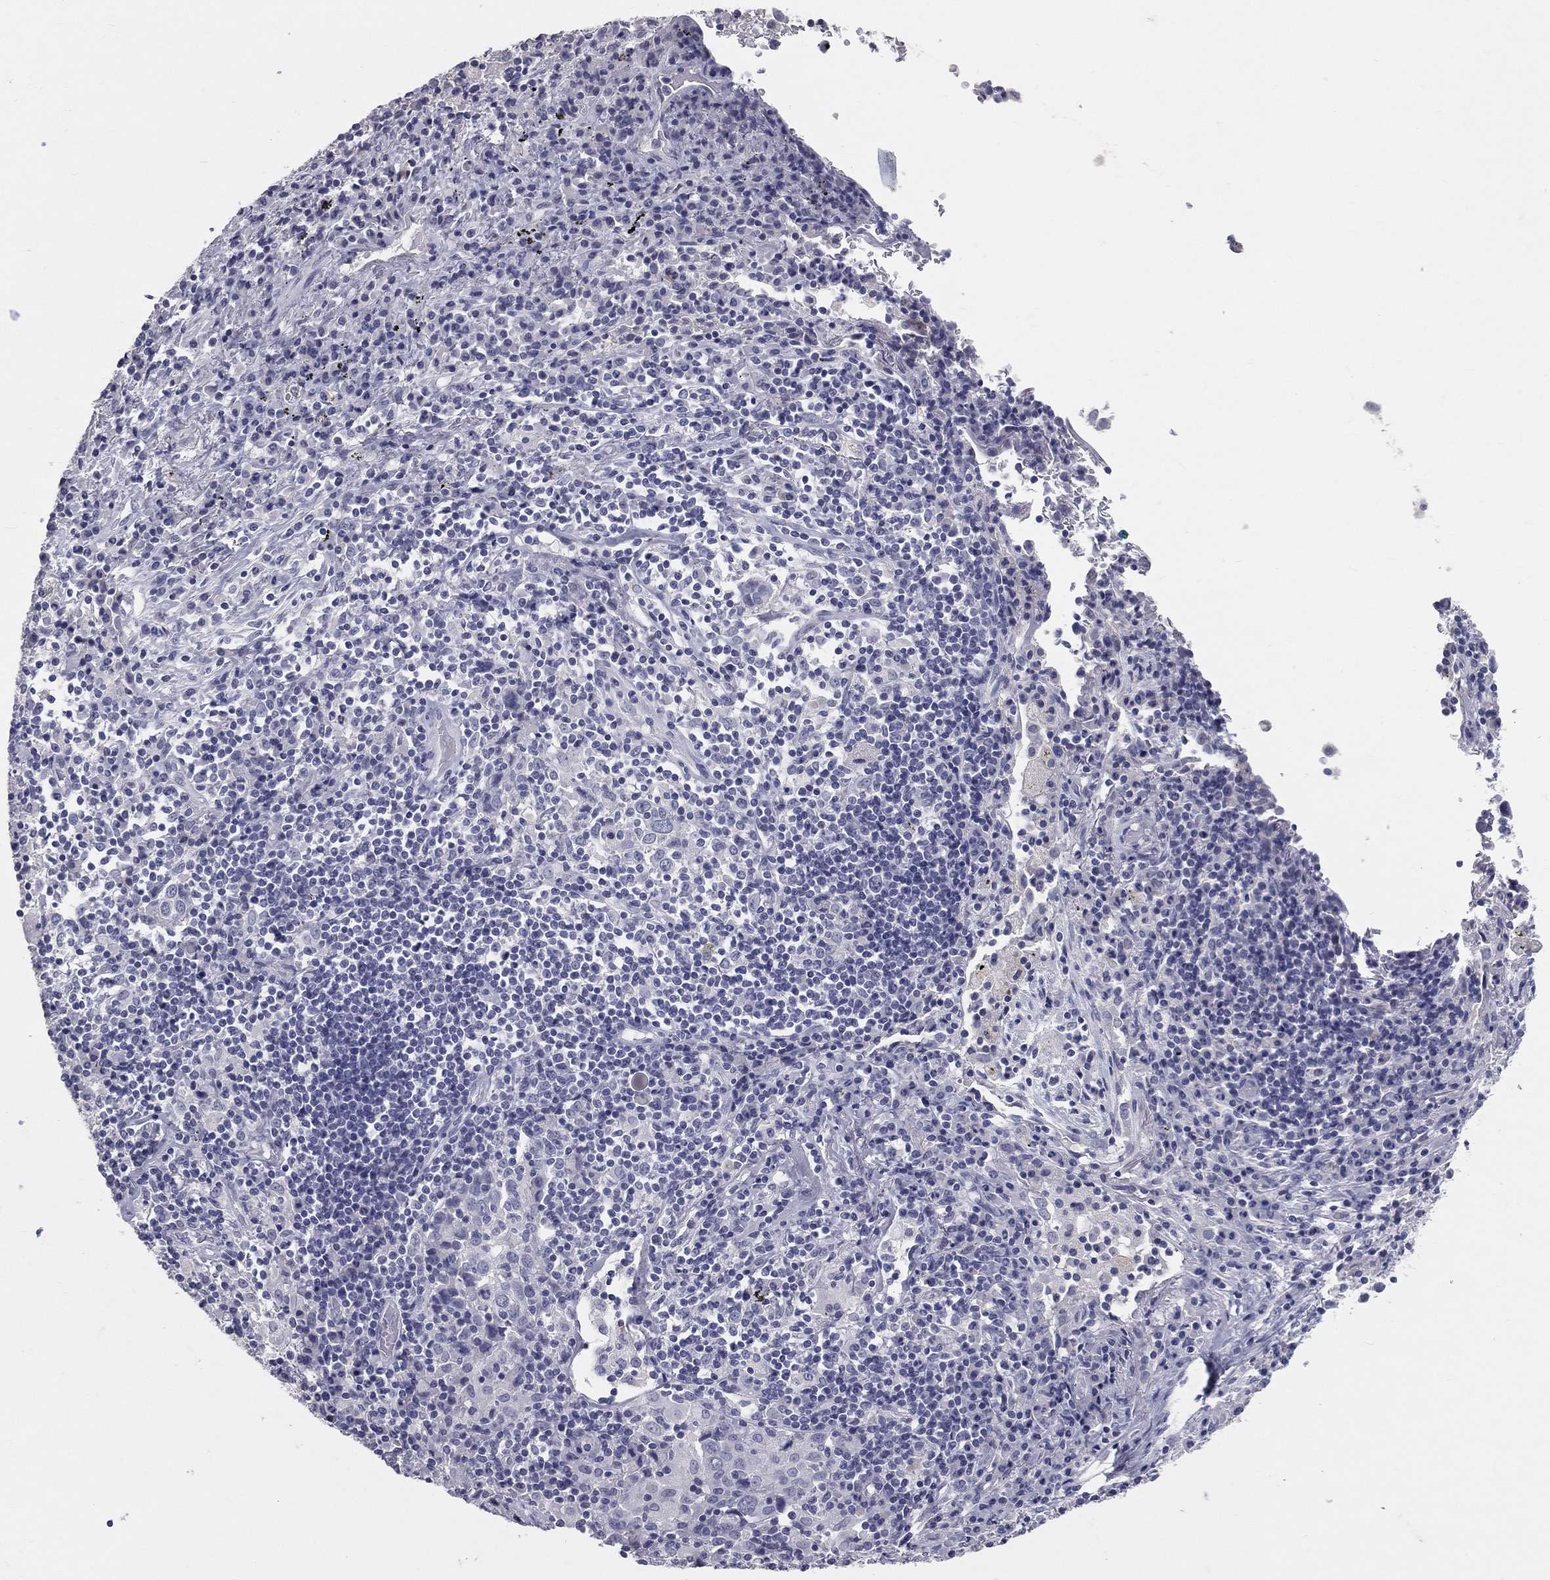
{"staining": {"intensity": "negative", "quantity": "none", "location": "none"}, "tissue": "lung cancer", "cell_type": "Tumor cells", "image_type": "cancer", "snomed": [{"axis": "morphology", "description": "Squamous cell carcinoma, NOS"}, {"axis": "topography", "description": "Lung"}], "caption": "IHC micrograph of squamous cell carcinoma (lung) stained for a protein (brown), which displays no expression in tumor cells.", "gene": "TFPI2", "patient": {"sex": "male", "age": 57}}